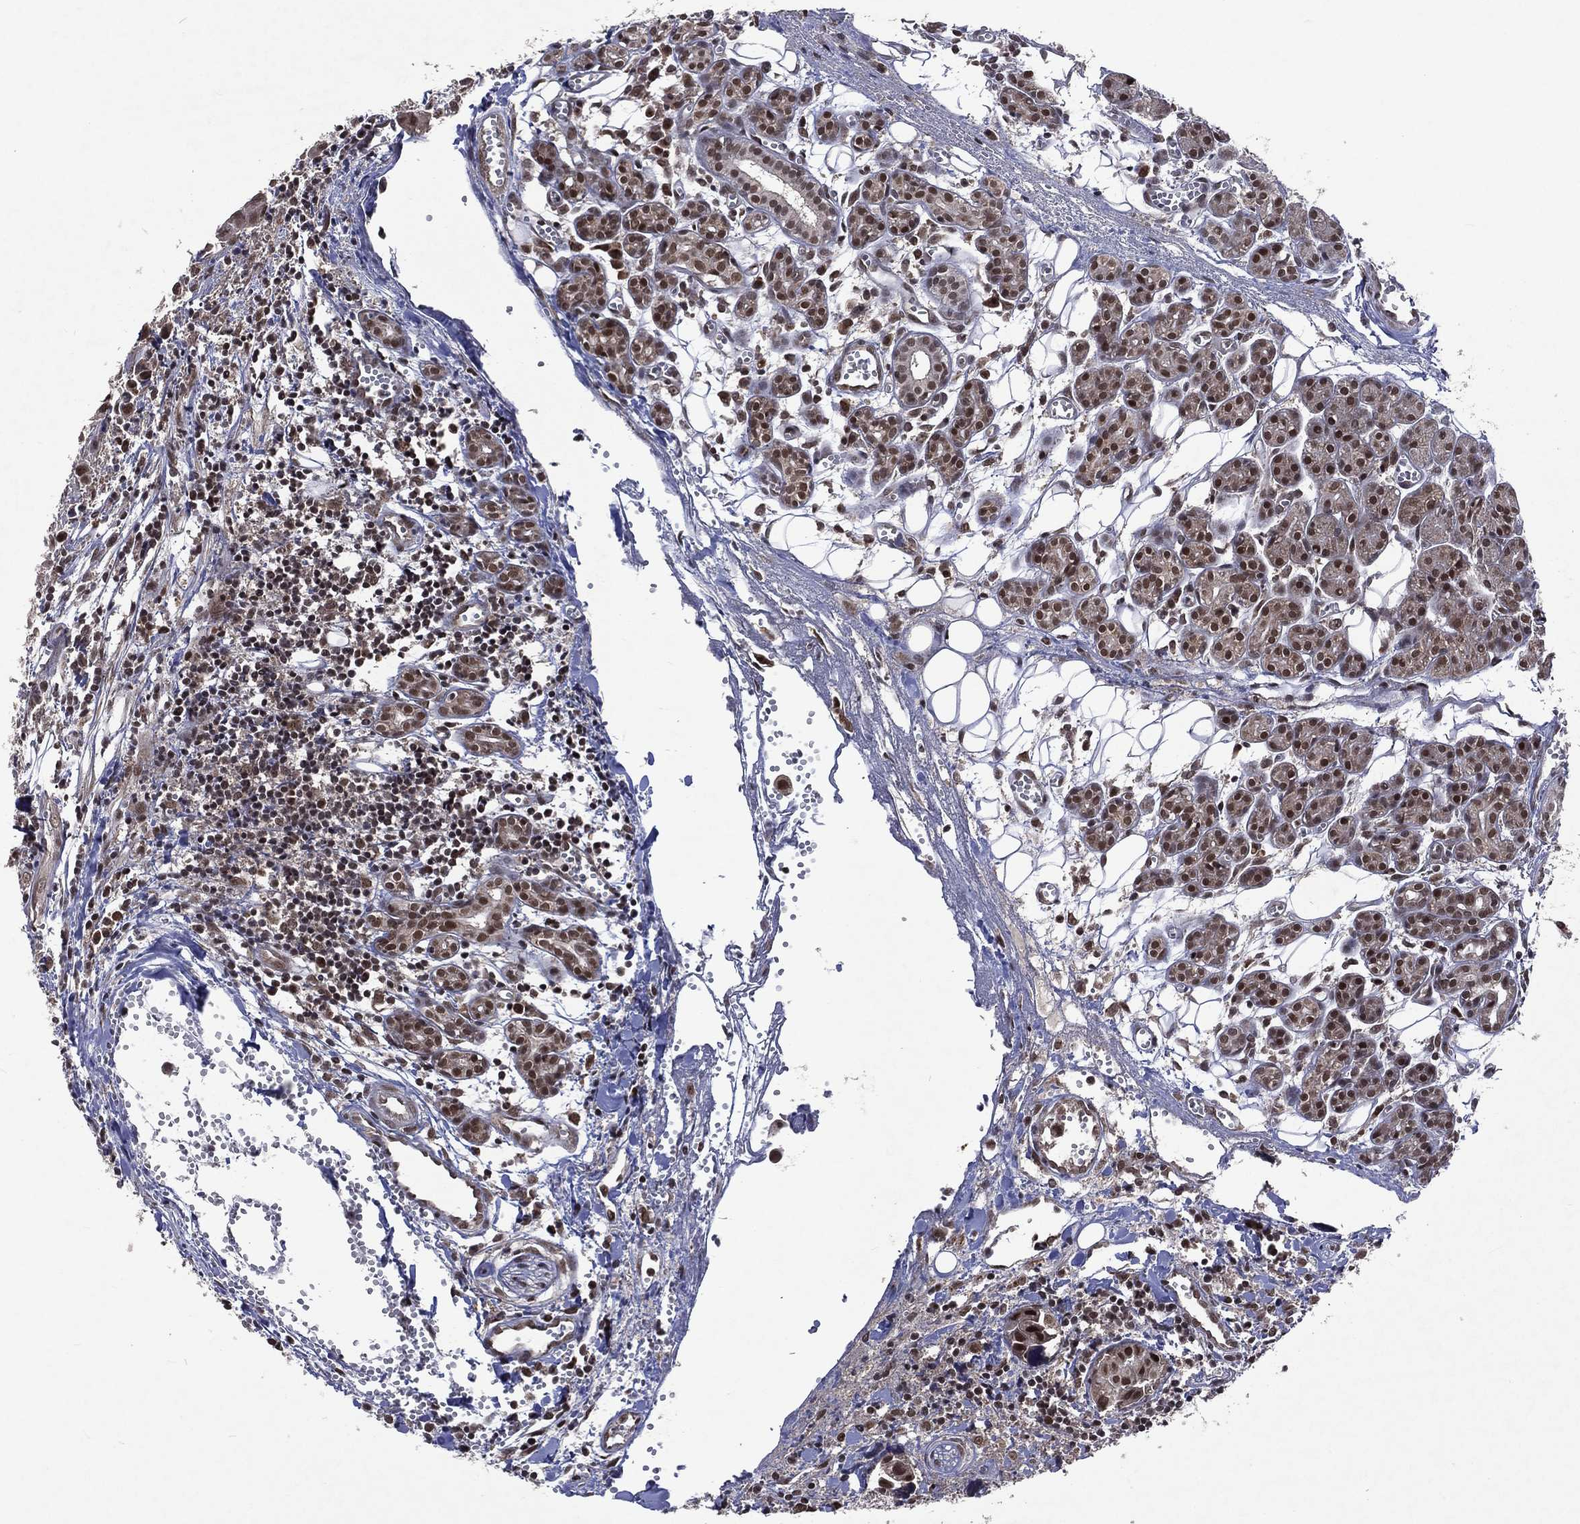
{"staining": {"intensity": "strong", "quantity": ">75%", "location": "nuclear"}, "tissue": "head and neck cancer", "cell_type": "Tumor cells", "image_type": "cancer", "snomed": [{"axis": "morphology", "description": "Adenocarcinoma, NOS"}, {"axis": "topography", "description": "Head-Neck"}], "caption": "This is an image of immunohistochemistry staining of adenocarcinoma (head and neck), which shows strong staining in the nuclear of tumor cells.", "gene": "DMAP1", "patient": {"sex": "male", "age": 76}}